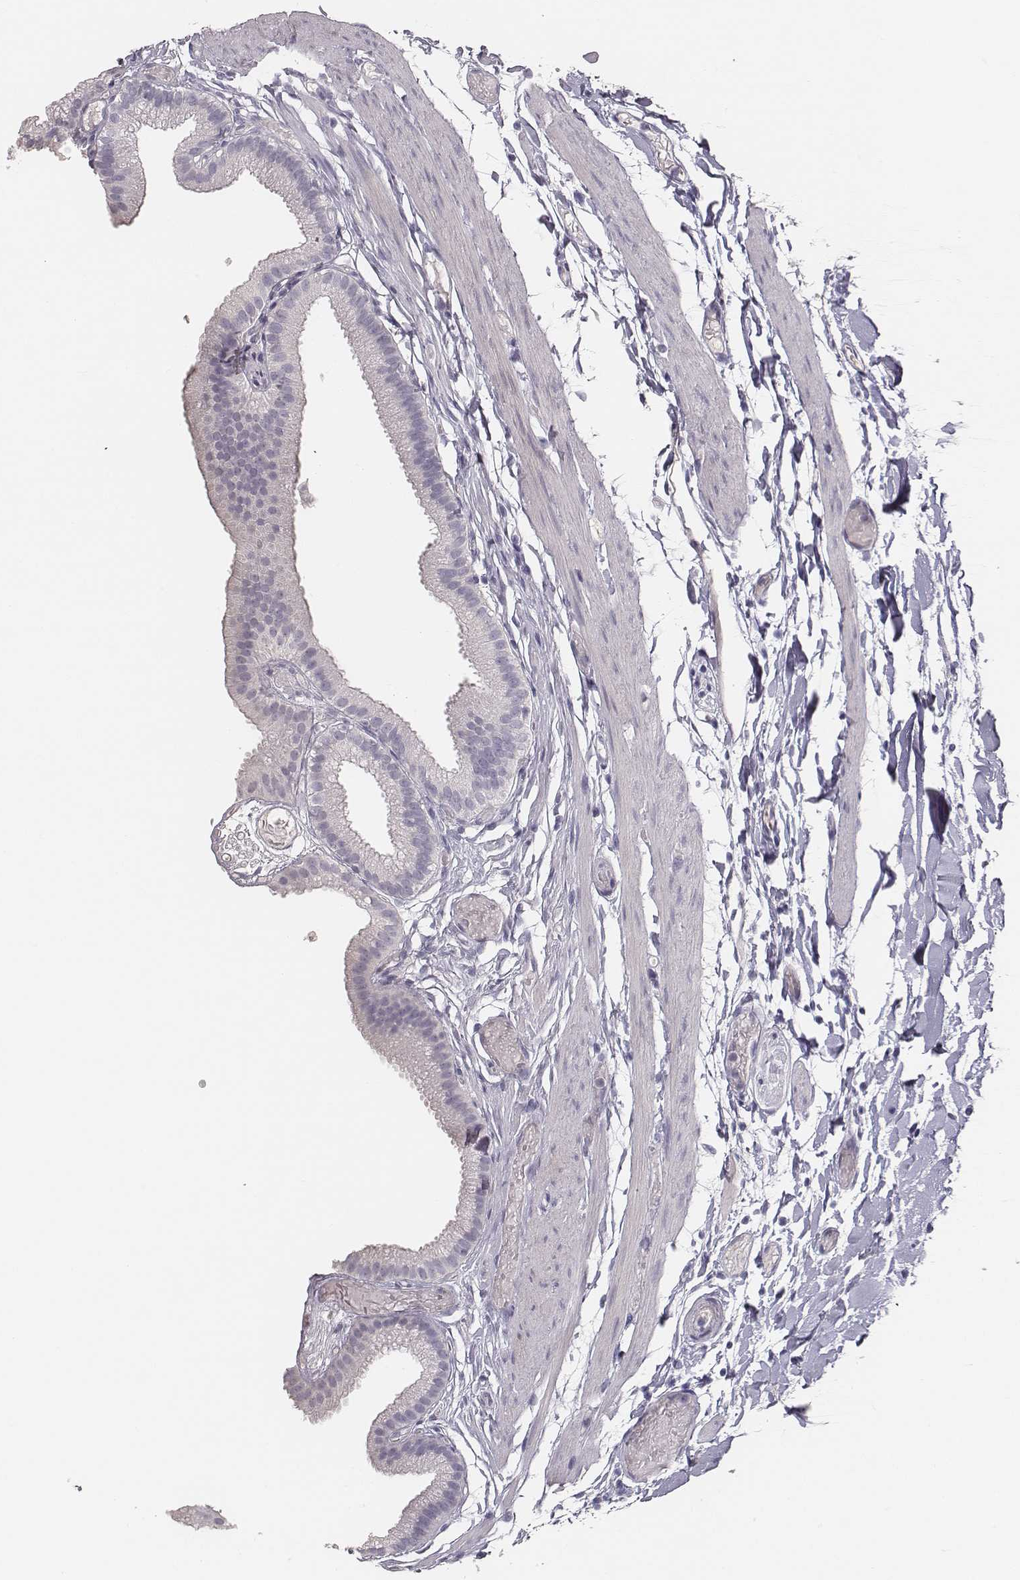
{"staining": {"intensity": "negative", "quantity": "none", "location": "none"}, "tissue": "gallbladder", "cell_type": "Glandular cells", "image_type": "normal", "snomed": [{"axis": "morphology", "description": "Normal tissue, NOS"}, {"axis": "topography", "description": "Gallbladder"}], "caption": "An immunohistochemistry (IHC) photomicrograph of unremarkable gallbladder is shown. There is no staining in glandular cells of gallbladder. (DAB IHC visualized using brightfield microscopy, high magnification).", "gene": "MYH6", "patient": {"sex": "female", "age": 45}}